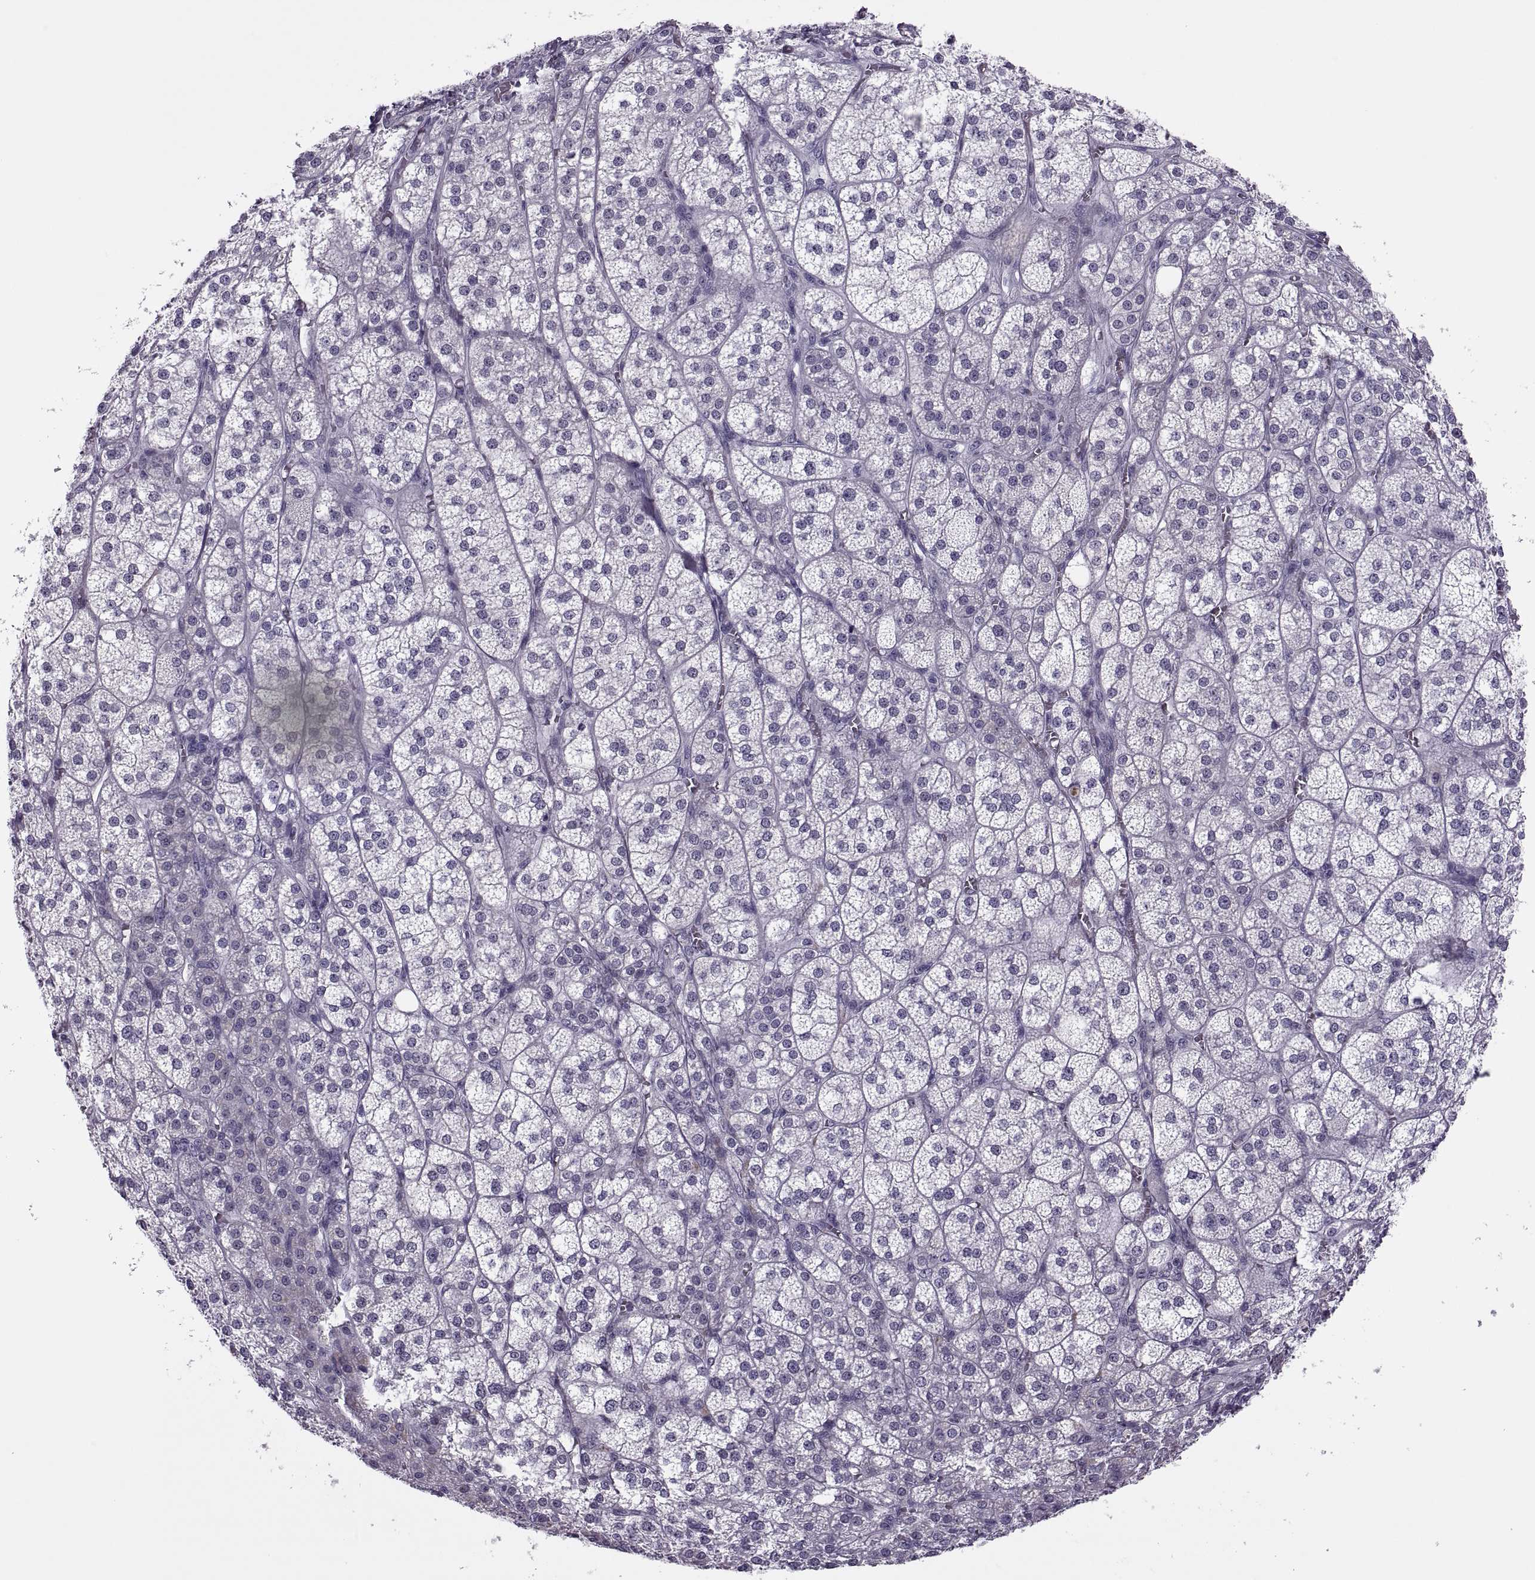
{"staining": {"intensity": "negative", "quantity": "none", "location": "none"}, "tissue": "adrenal gland", "cell_type": "Glandular cells", "image_type": "normal", "snomed": [{"axis": "morphology", "description": "Normal tissue, NOS"}, {"axis": "topography", "description": "Adrenal gland"}], "caption": "Normal adrenal gland was stained to show a protein in brown. There is no significant positivity in glandular cells. (Brightfield microscopy of DAB IHC at high magnification).", "gene": "SYNGR4", "patient": {"sex": "female", "age": 60}}